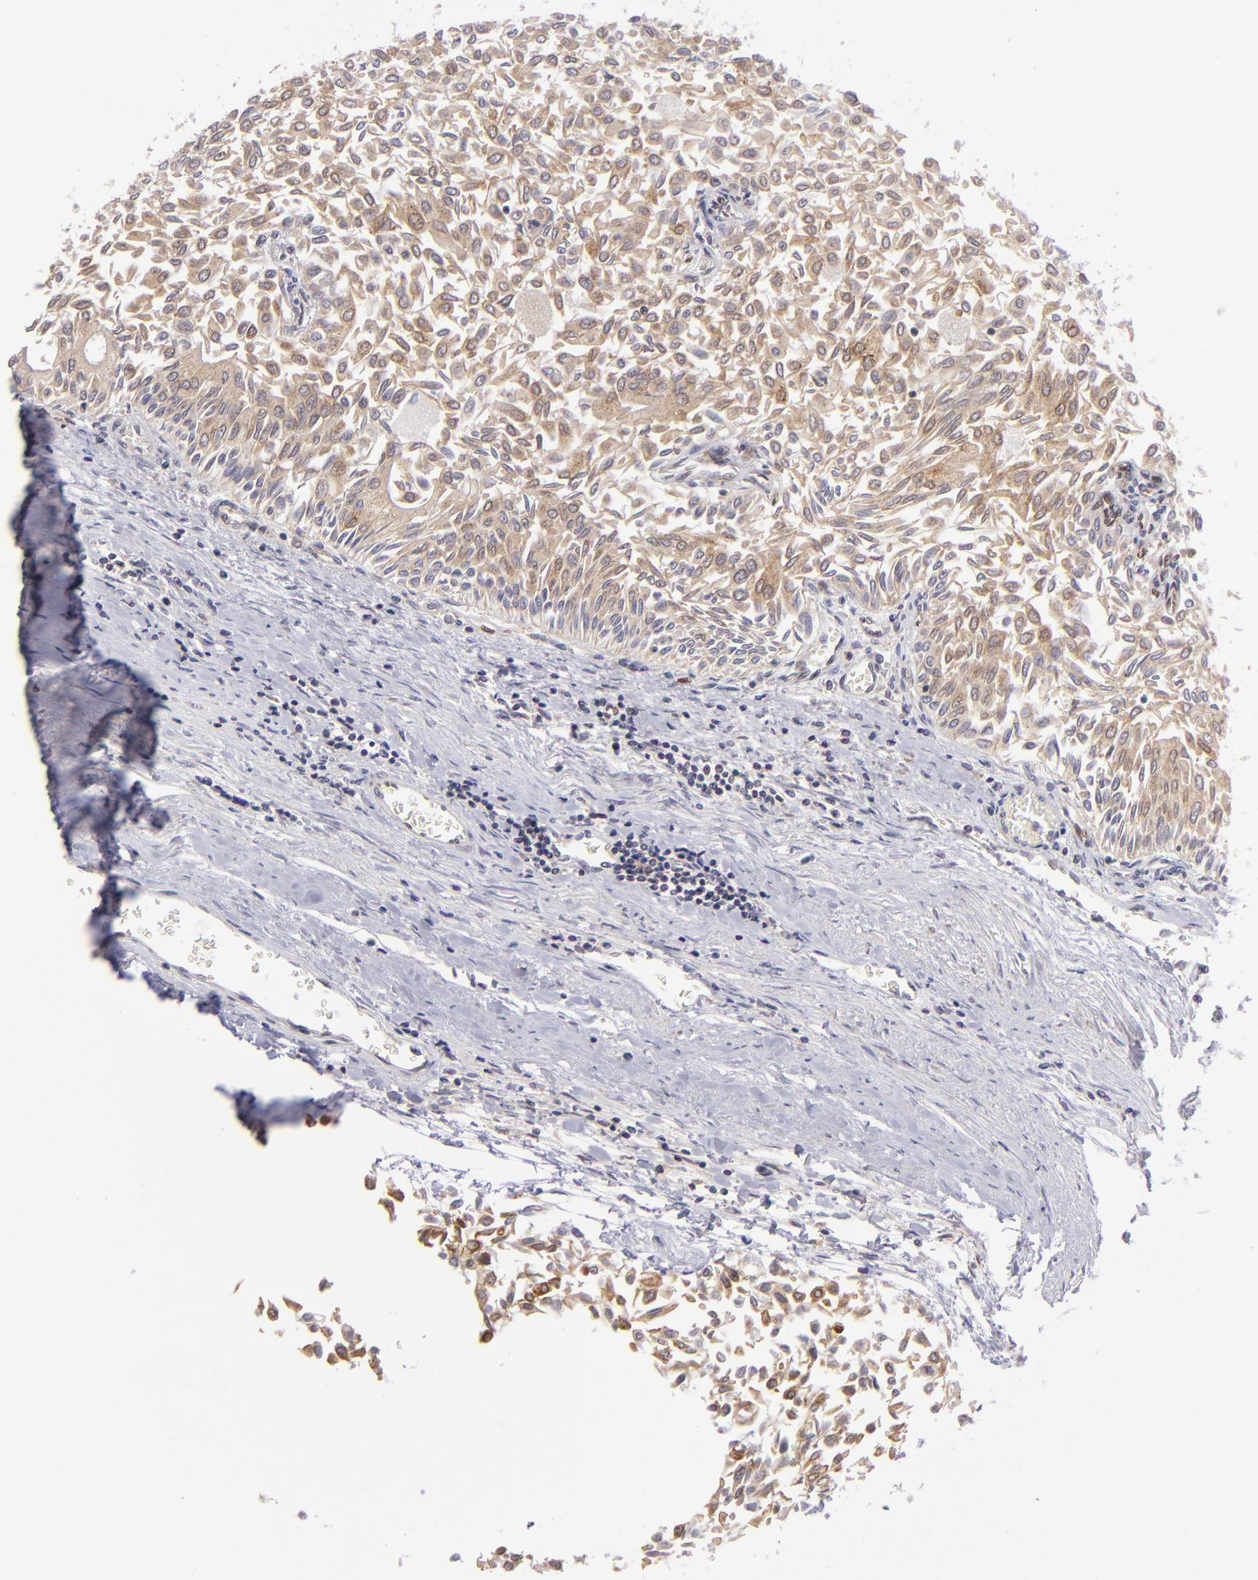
{"staining": {"intensity": "weak", "quantity": "<25%", "location": "cytoplasmic/membranous"}, "tissue": "urothelial cancer", "cell_type": "Tumor cells", "image_type": "cancer", "snomed": [{"axis": "morphology", "description": "Urothelial carcinoma, Low grade"}, {"axis": "topography", "description": "Urinary bladder"}], "caption": "Urothelial carcinoma (low-grade) was stained to show a protein in brown. There is no significant positivity in tumor cells.", "gene": "PTPN13", "patient": {"sex": "male", "age": 64}}